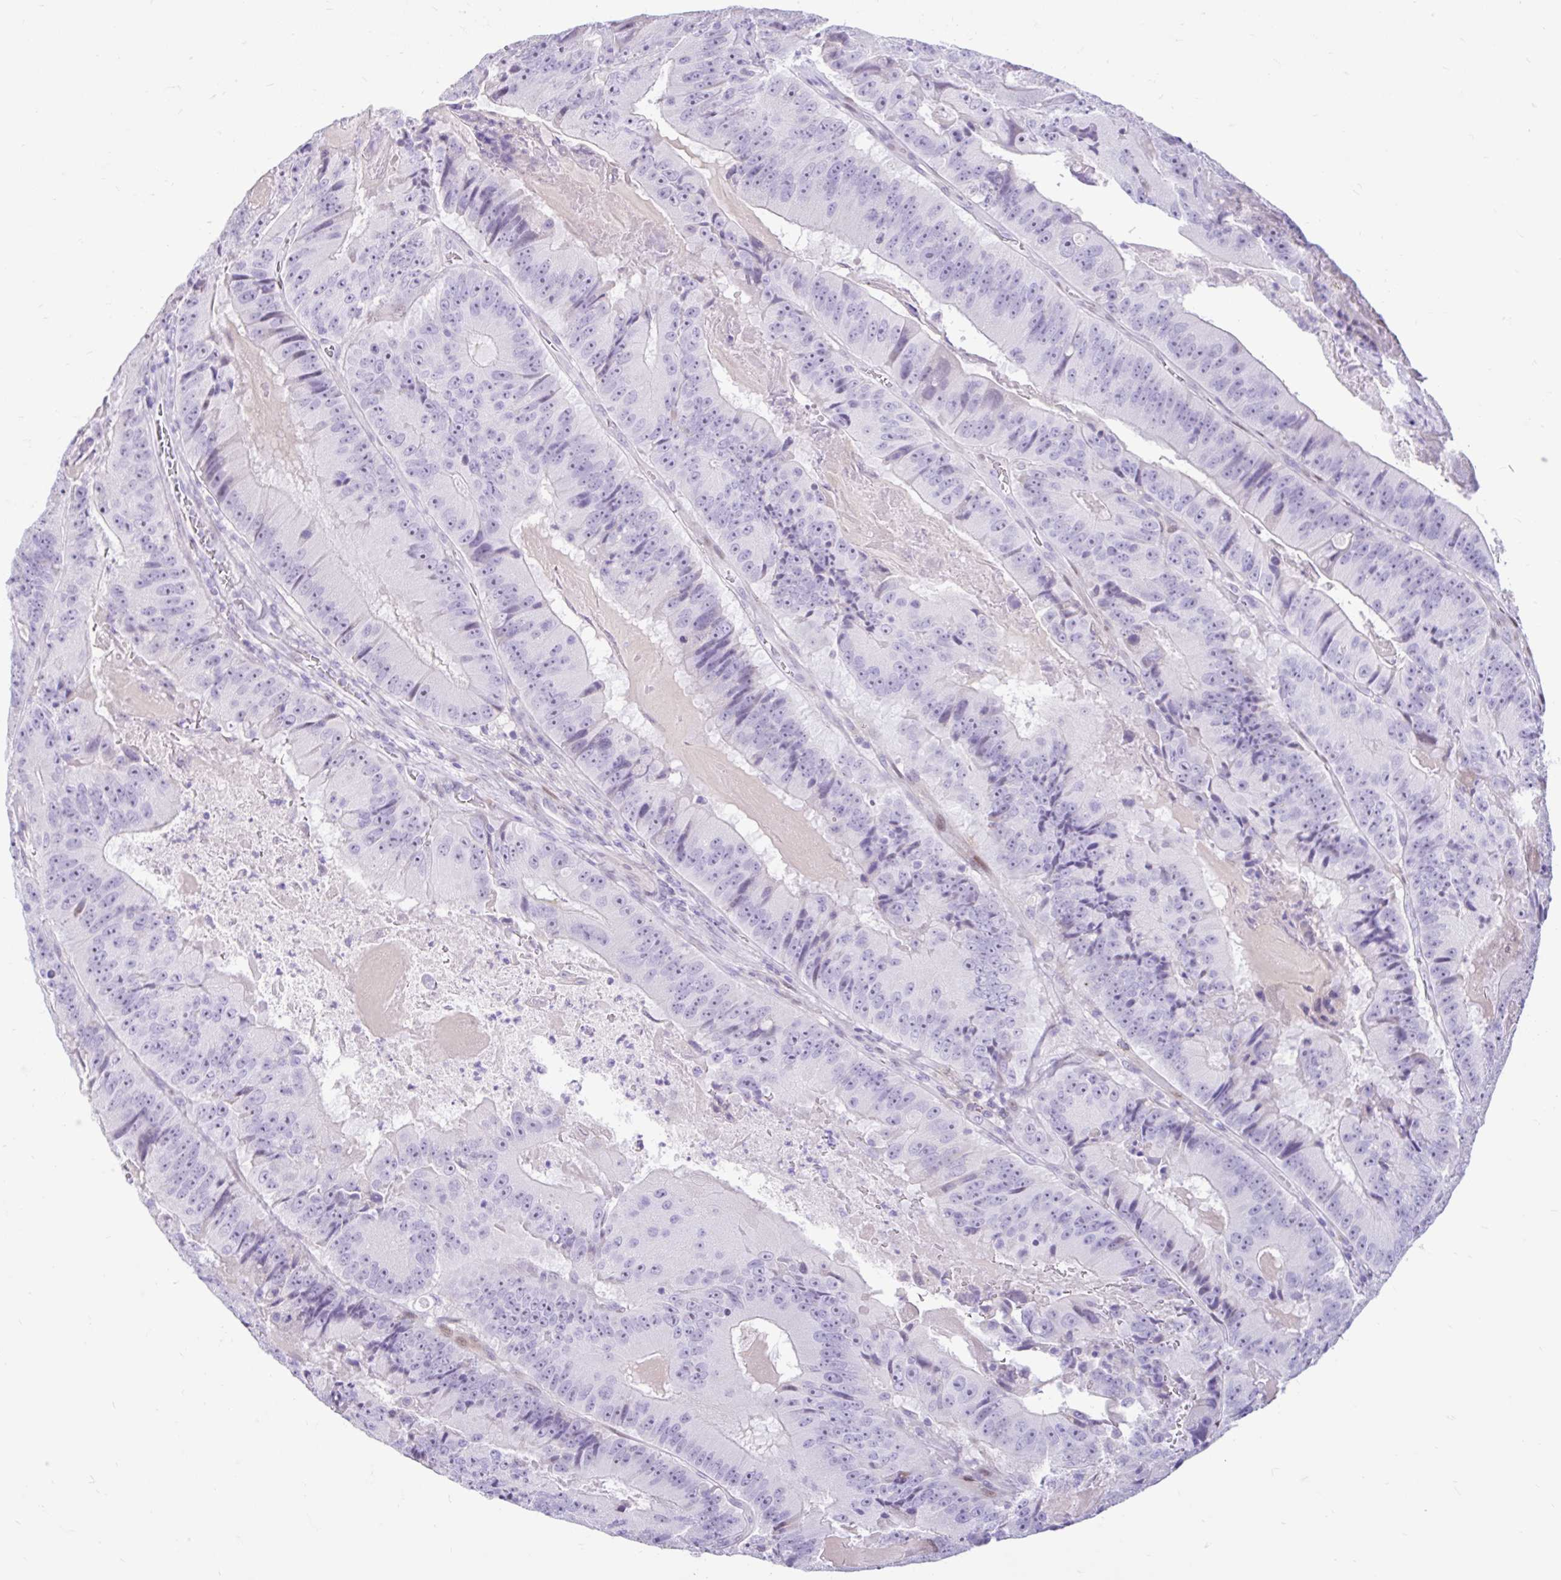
{"staining": {"intensity": "negative", "quantity": "none", "location": "none"}, "tissue": "colorectal cancer", "cell_type": "Tumor cells", "image_type": "cancer", "snomed": [{"axis": "morphology", "description": "Adenocarcinoma, NOS"}, {"axis": "topography", "description": "Colon"}], "caption": "Immunohistochemistry histopathology image of human adenocarcinoma (colorectal) stained for a protein (brown), which displays no positivity in tumor cells.", "gene": "NHLH2", "patient": {"sex": "female", "age": 86}}